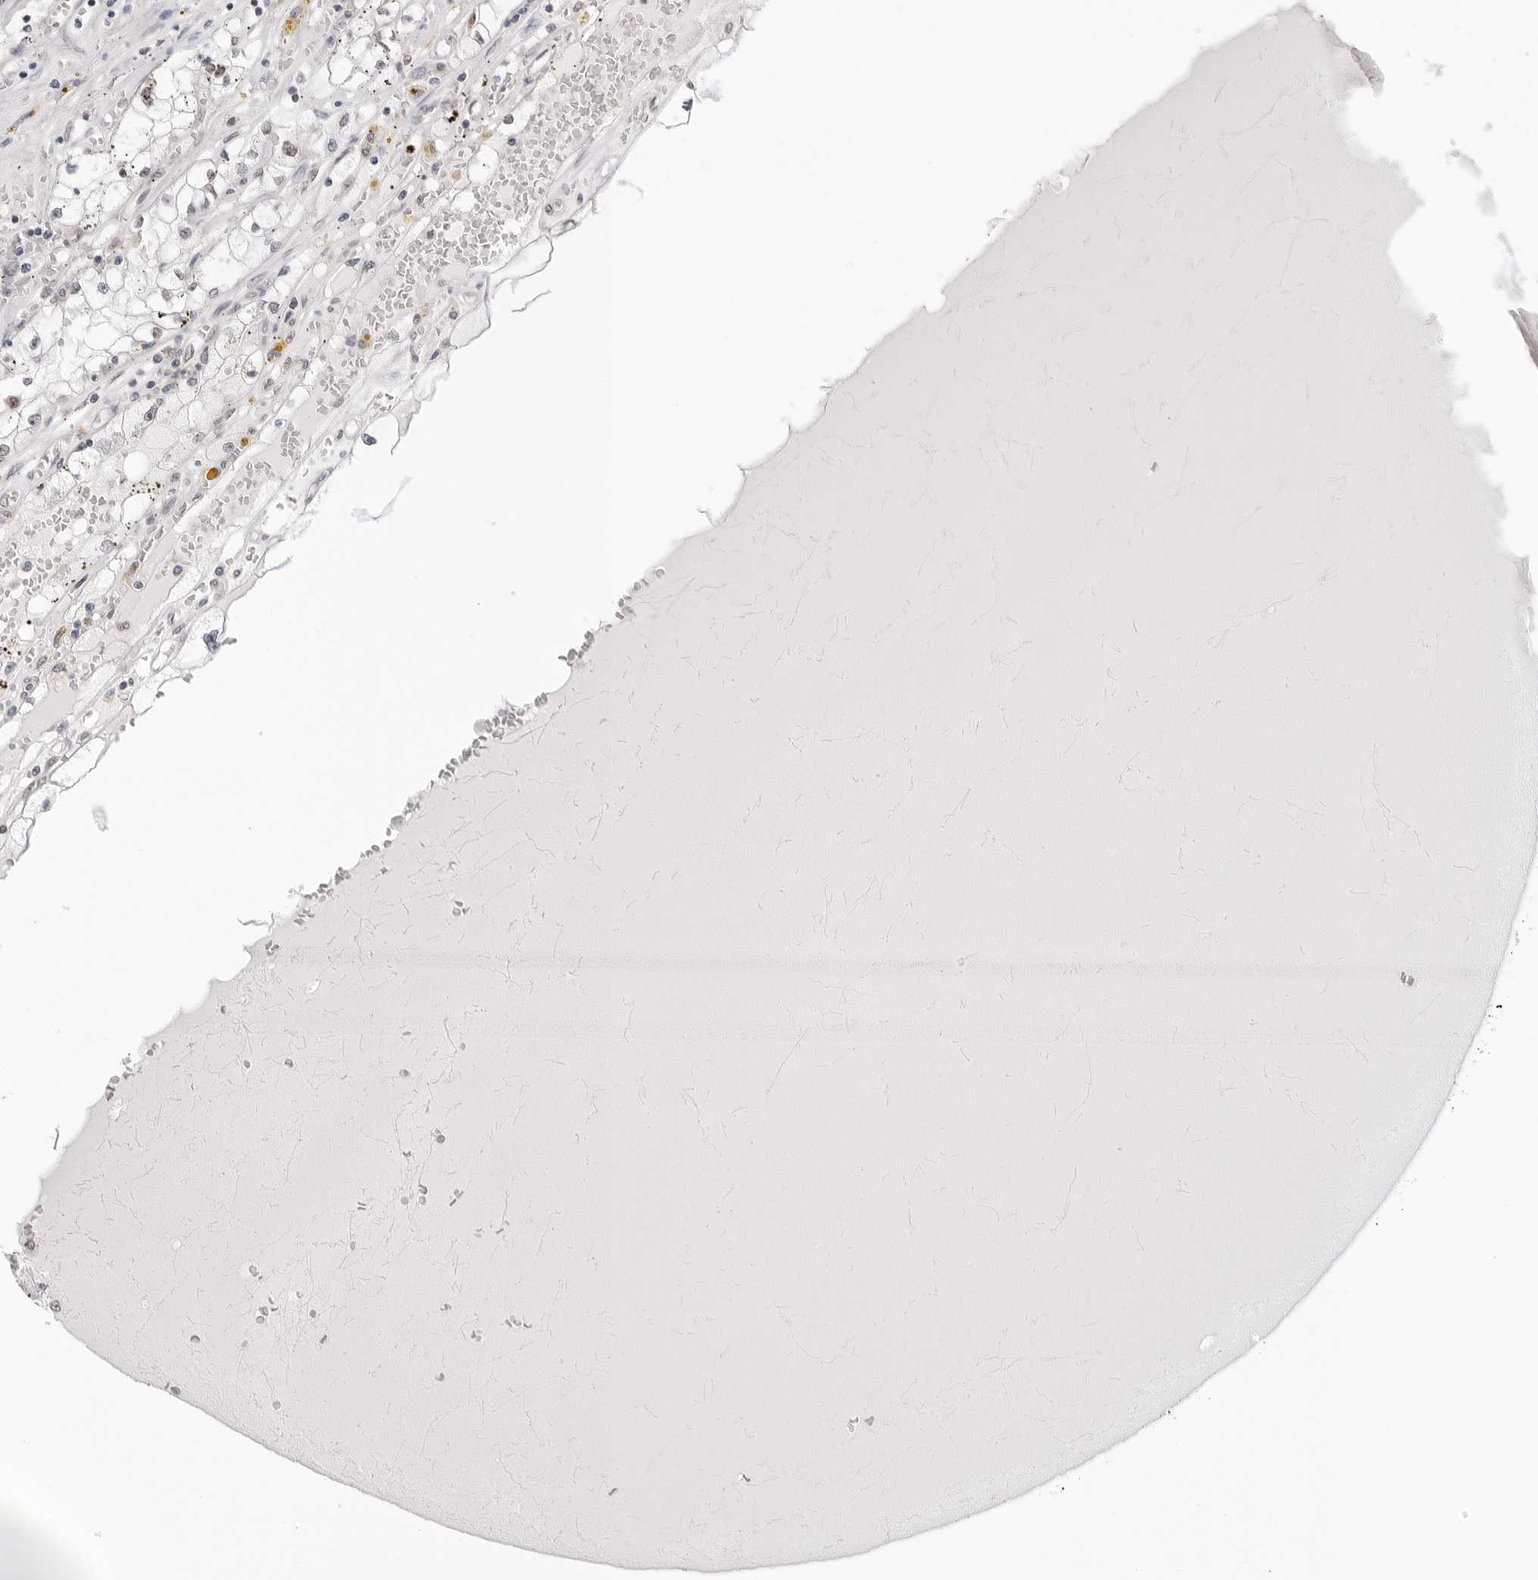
{"staining": {"intensity": "negative", "quantity": "none", "location": "none"}, "tissue": "renal cancer", "cell_type": "Tumor cells", "image_type": "cancer", "snomed": [{"axis": "morphology", "description": "Adenocarcinoma, NOS"}, {"axis": "topography", "description": "Kidney"}], "caption": "DAB immunohistochemical staining of human adenocarcinoma (renal) reveals no significant expression in tumor cells.", "gene": "WDR77", "patient": {"sex": "male", "age": 56}}